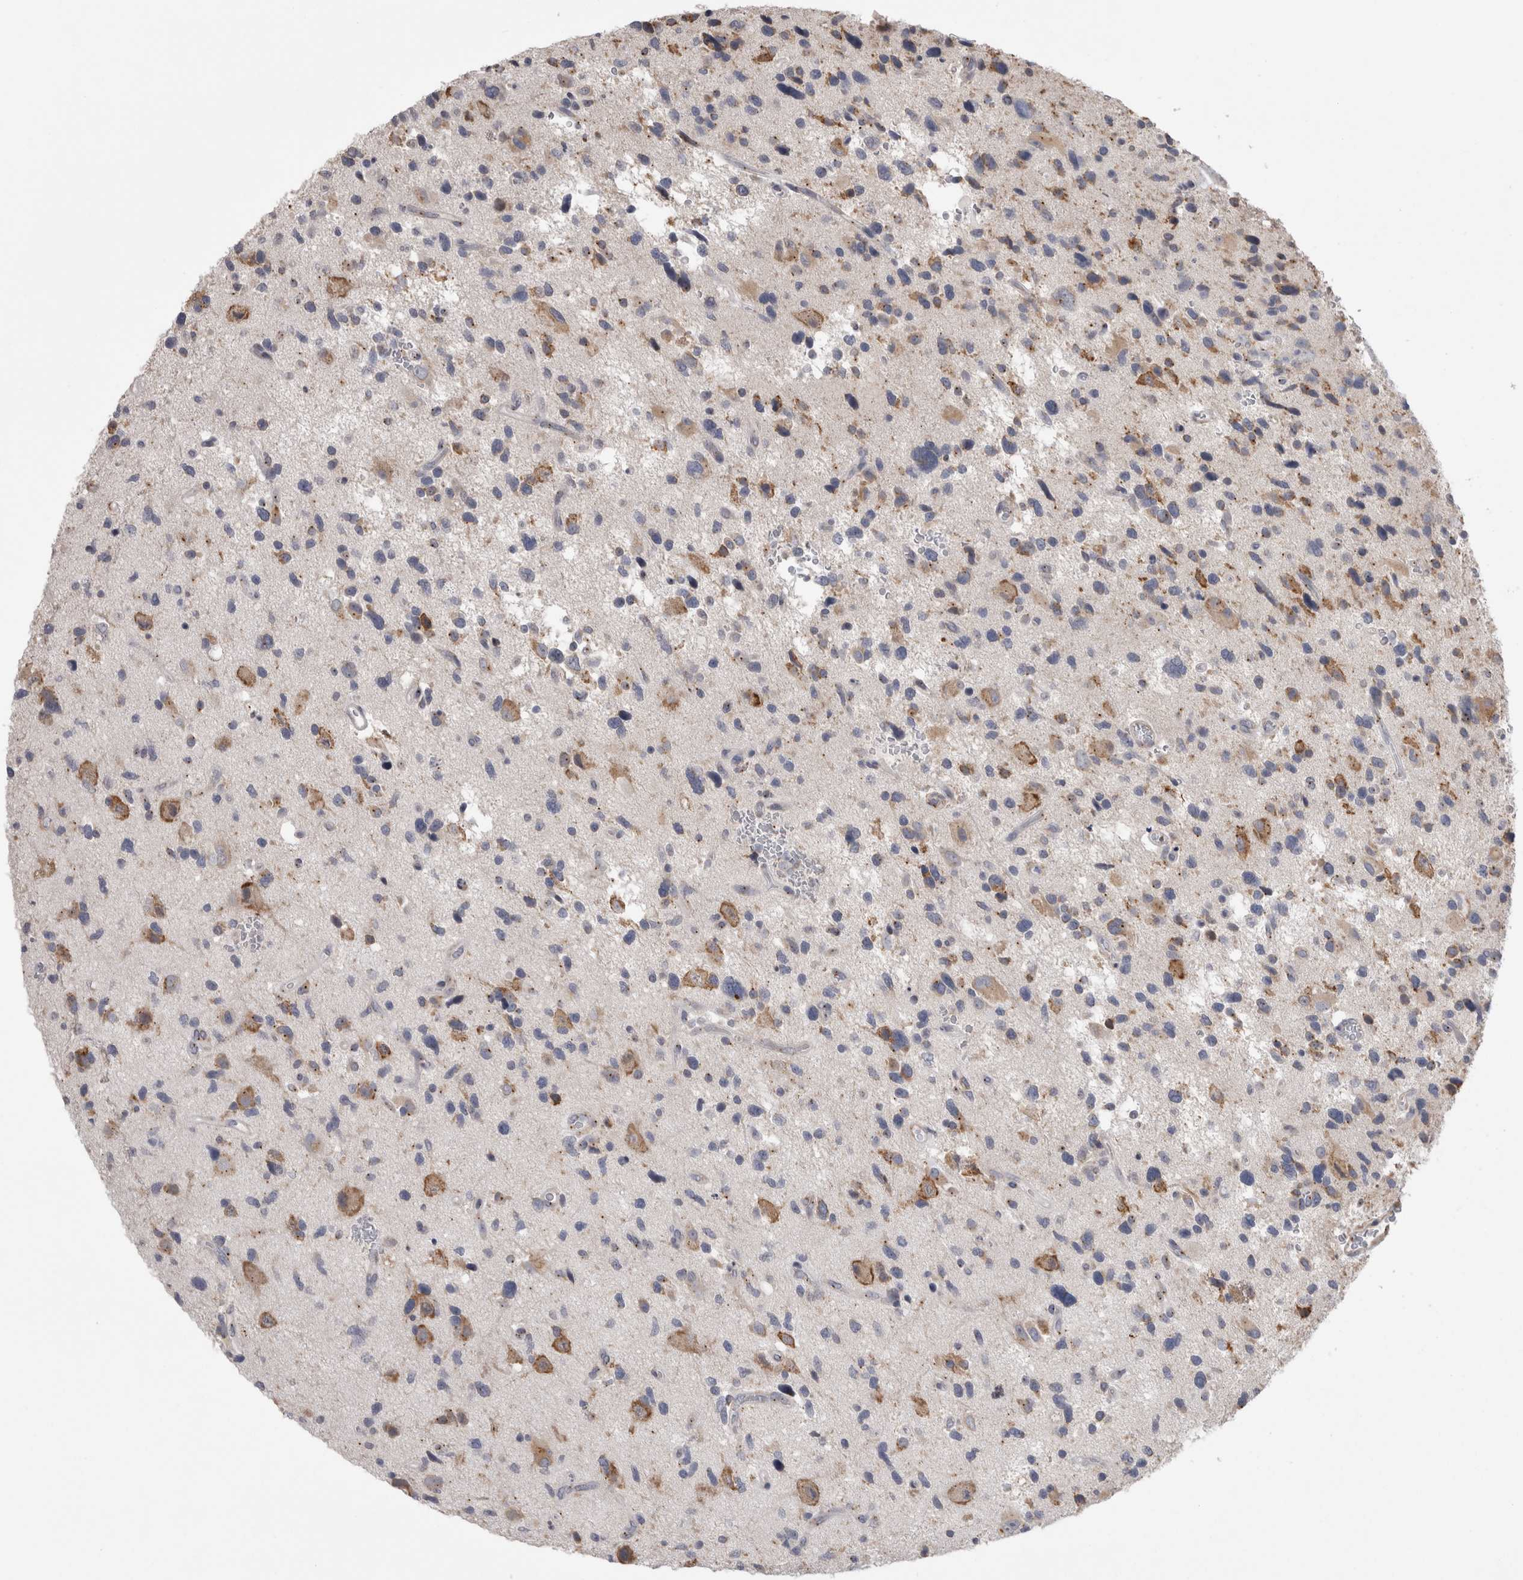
{"staining": {"intensity": "moderate", "quantity": "<25%", "location": "cytoplasmic/membranous"}, "tissue": "glioma", "cell_type": "Tumor cells", "image_type": "cancer", "snomed": [{"axis": "morphology", "description": "Glioma, malignant, High grade"}, {"axis": "topography", "description": "Brain"}], "caption": "Brown immunohistochemical staining in human glioma demonstrates moderate cytoplasmic/membranous staining in about <25% of tumor cells.", "gene": "ZNF341", "patient": {"sex": "male", "age": 33}}